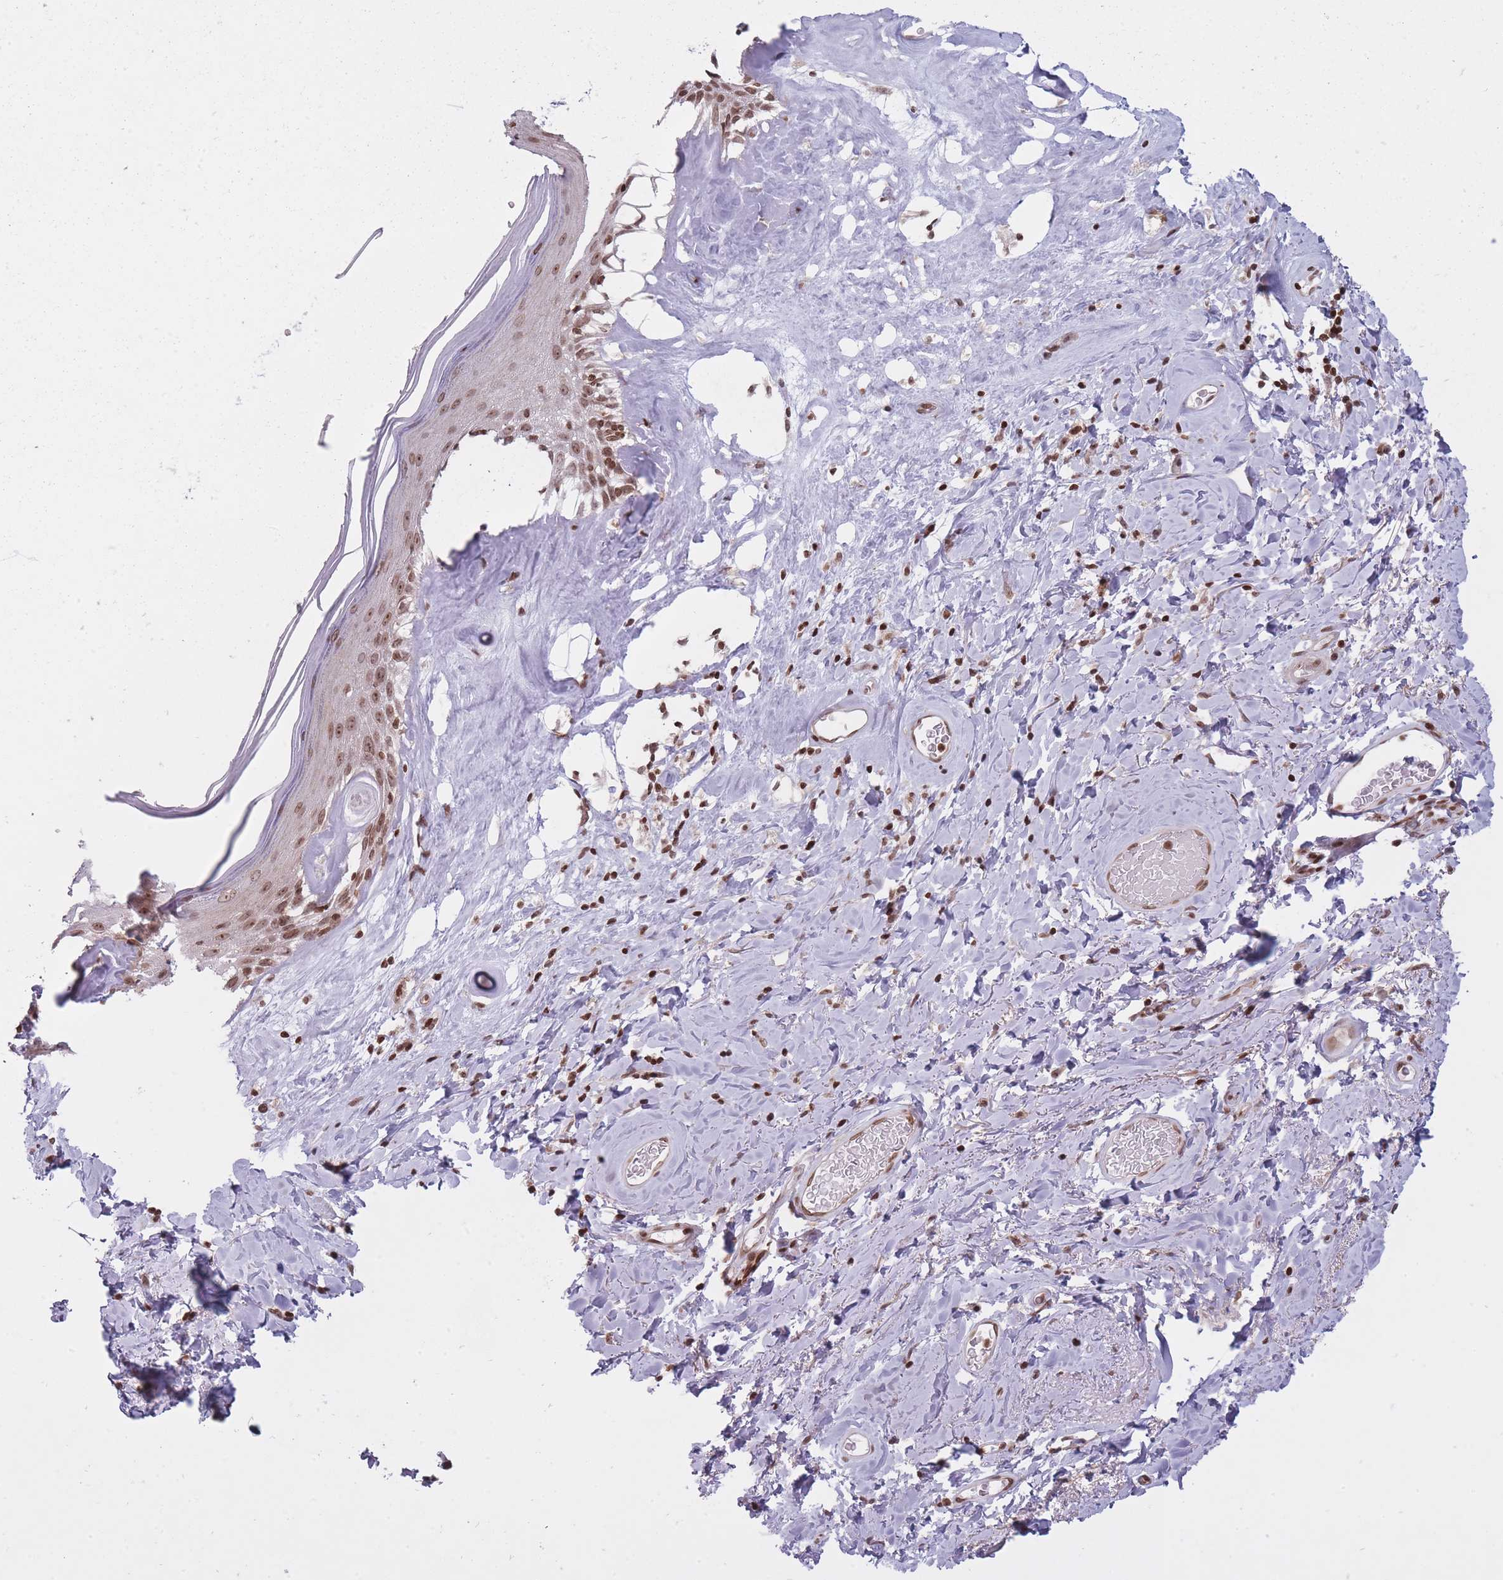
{"staining": {"intensity": "moderate", "quantity": ">75%", "location": "nuclear"}, "tissue": "skin", "cell_type": "Epidermal cells", "image_type": "normal", "snomed": [{"axis": "morphology", "description": "Normal tissue, NOS"}, {"axis": "morphology", "description": "Inflammation, NOS"}, {"axis": "topography", "description": "Vulva"}], "caption": "High-power microscopy captured an immunohistochemistry micrograph of unremarkable skin, revealing moderate nuclear staining in about >75% of epidermal cells. (DAB (3,3'-diaminobenzidine) = brown stain, brightfield microscopy at high magnification).", "gene": "TMC6", "patient": {"sex": "female", "age": 86}}